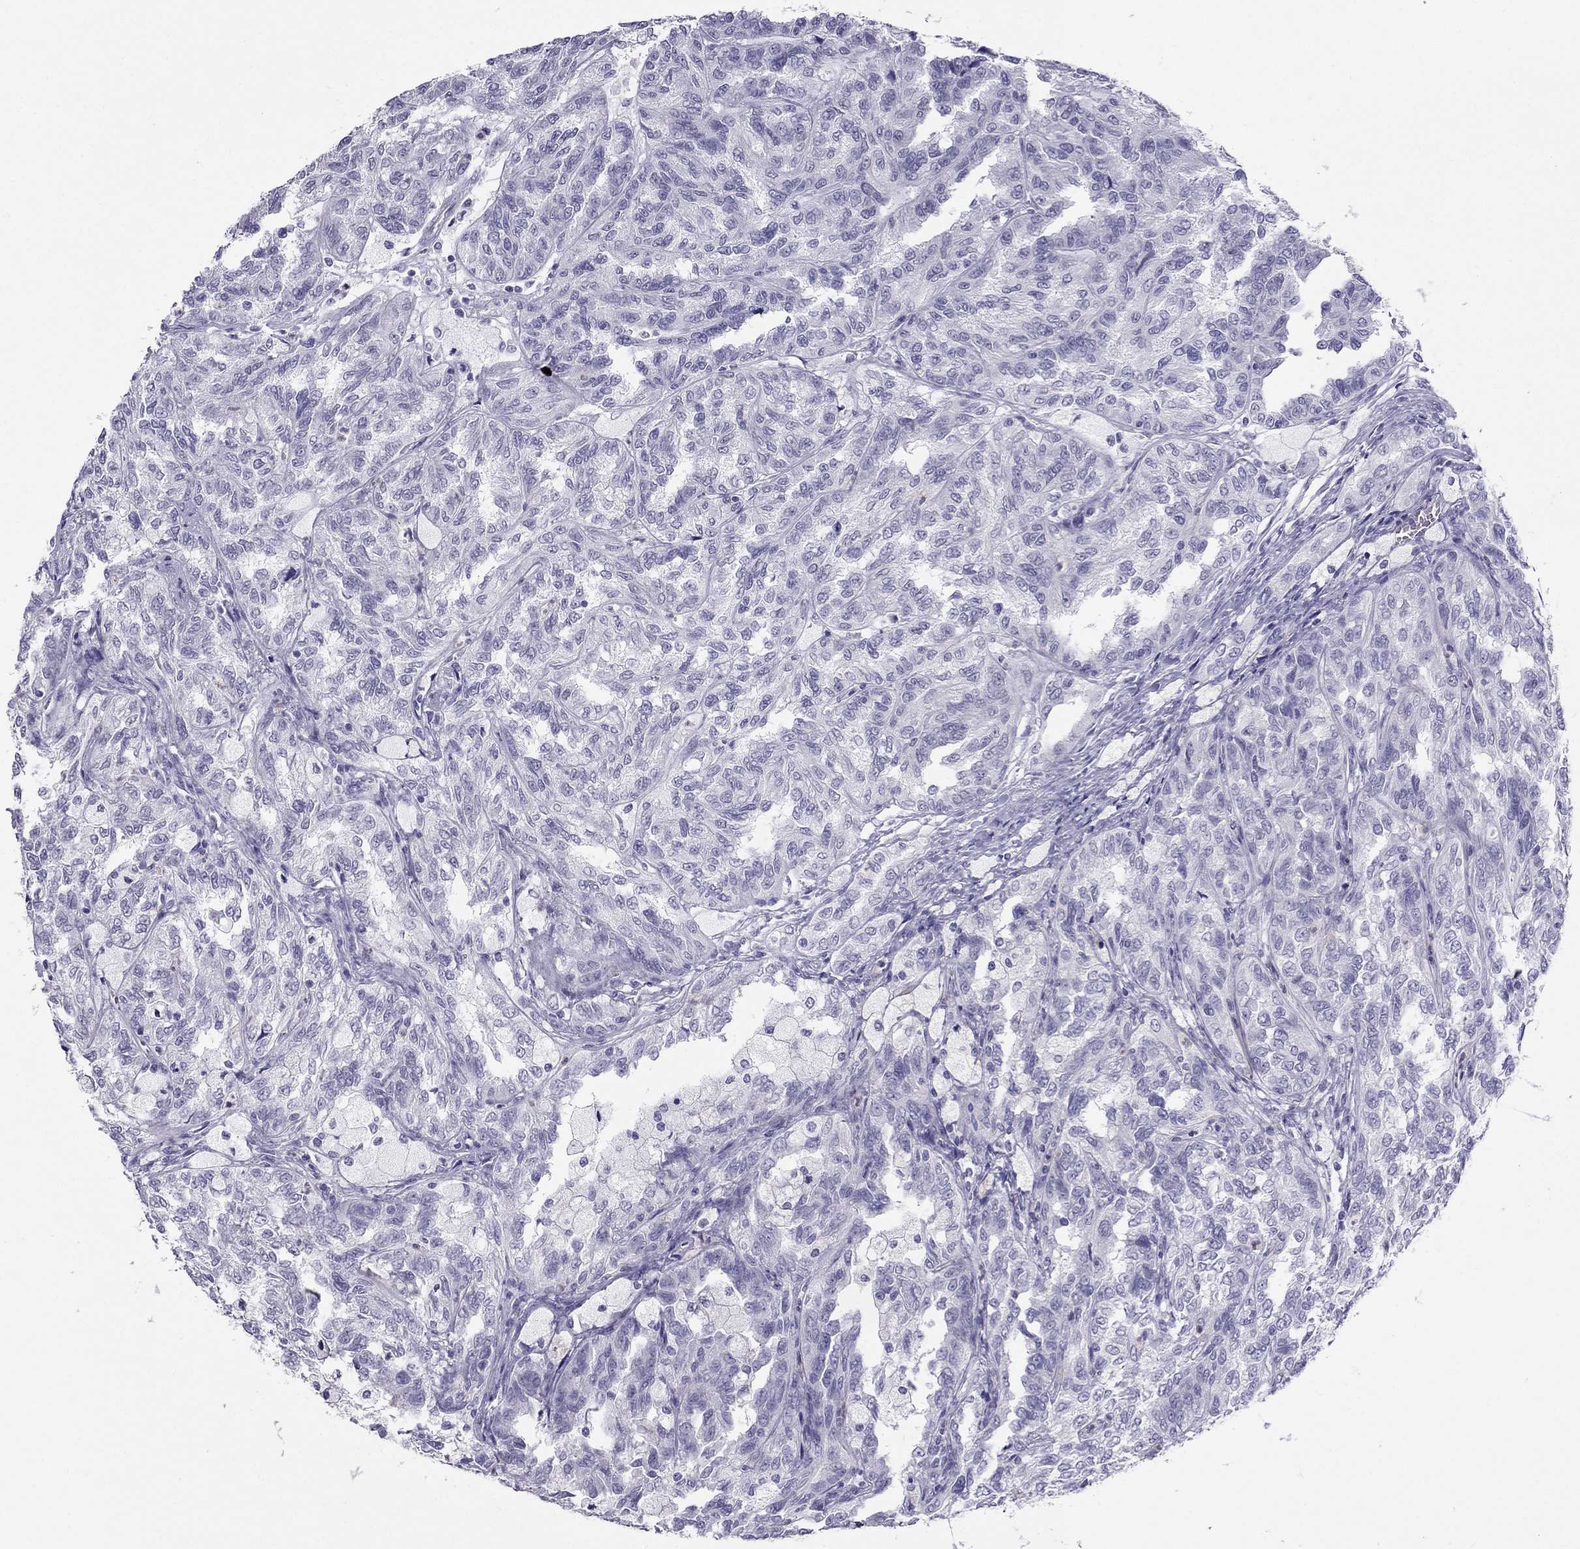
{"staining": {"intensity": "negative", "quantity": "none", "location": "none"}, "tissue": "renal cancer", "cell_type": "Tumor cells", "image_type": "cancer", "snomed": [{"axis": "morphology", "description": "Adenocarcinoma, NOS"}, {"axis": "topography", "description": "Kidney"}], "caption": "The immunohistochemistry (IHC) histopathology image has no significant staining in tumor cells of renal adenocarcinoma tissue.", "gene": "CROCC2", "patient": {"sex": "male", "age": 79}}